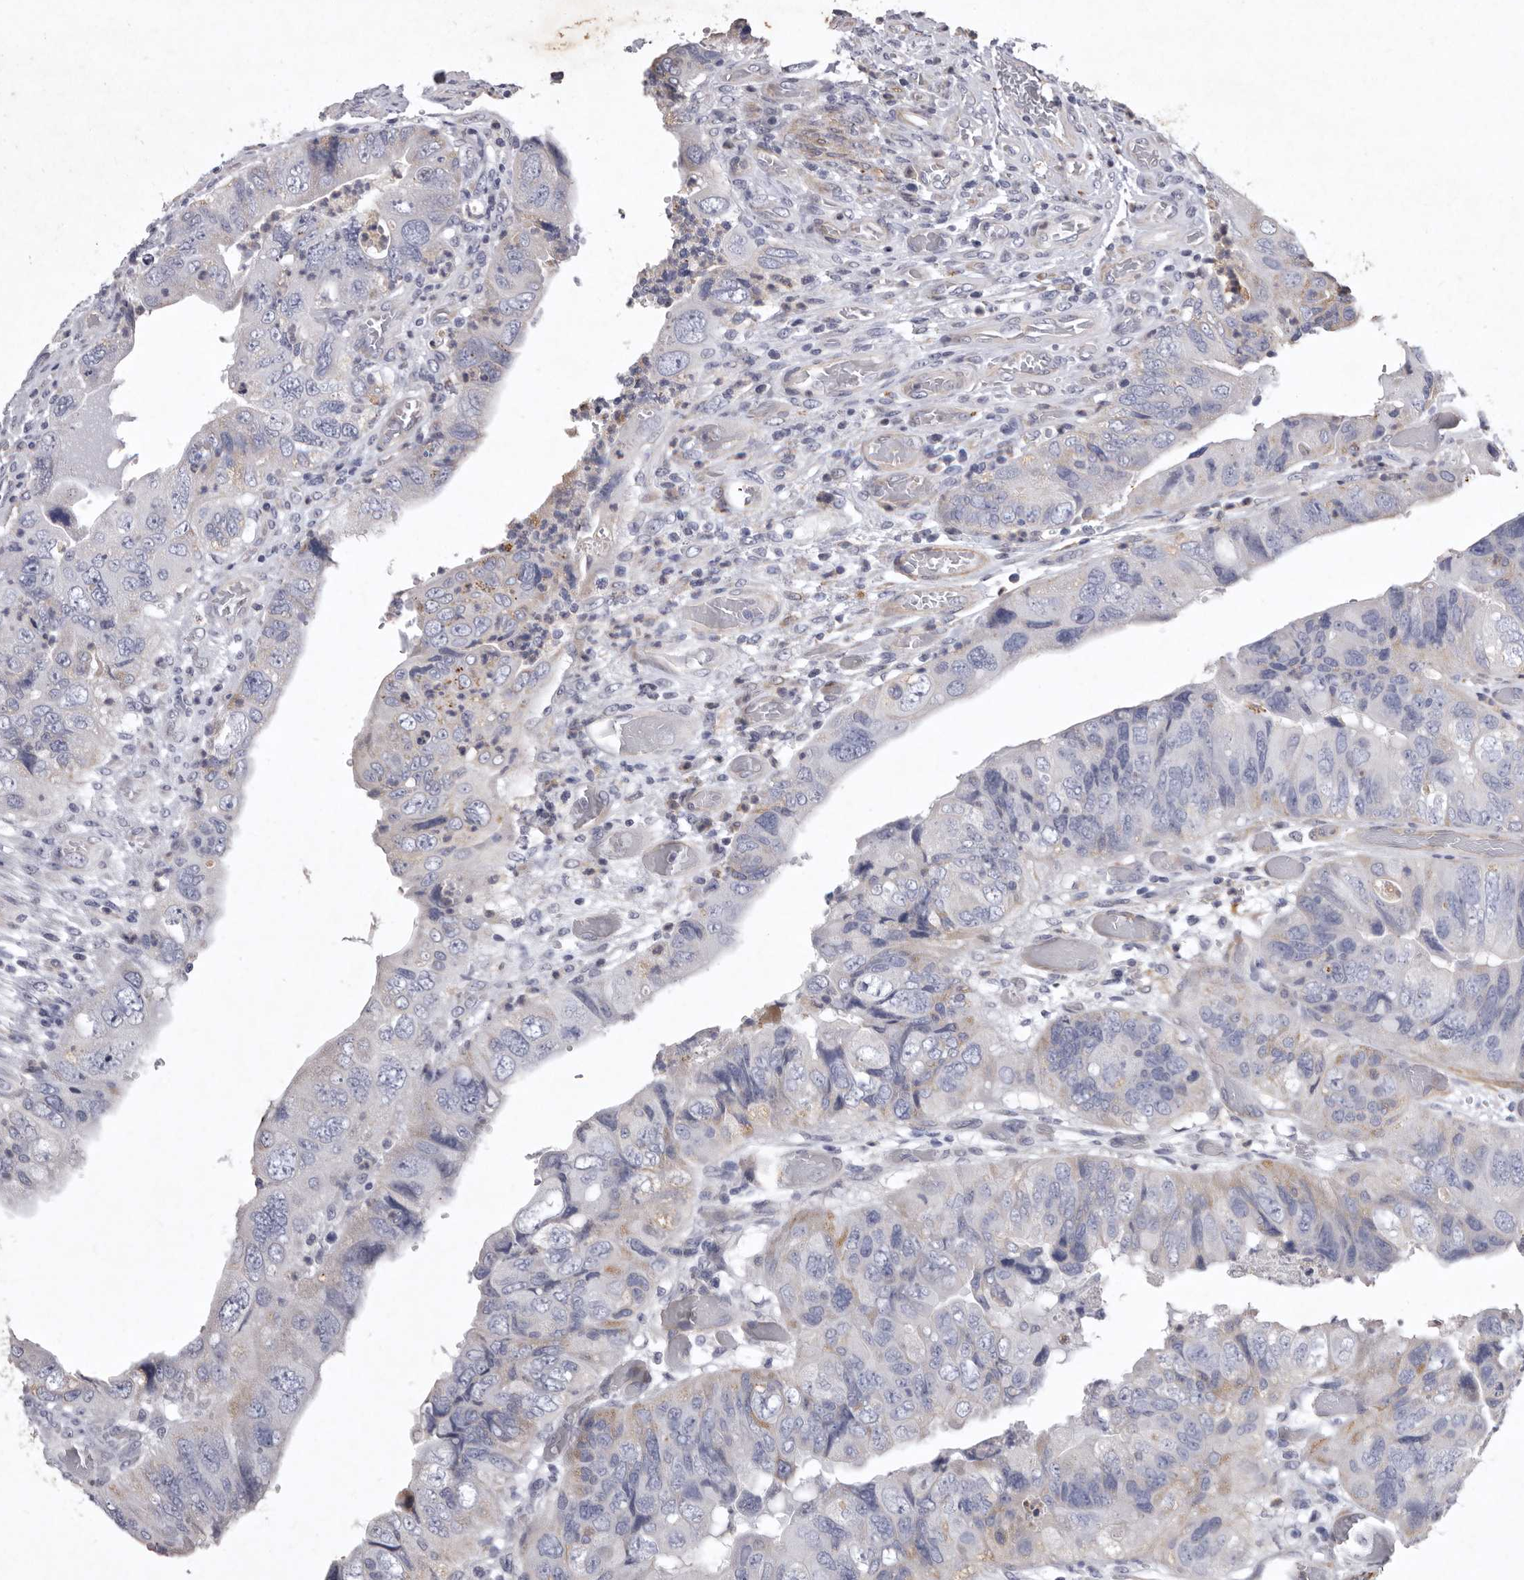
{"staining": {"intensity": "weak", "quantity": "<25%", "location": "cytoplasmic/membranous"}, "tissue": "colorectal cancer", "cell_type": "Tumor cells", "image_type": "cancer", "snomed": [{"axis": "morphology", "description": "Adenocarcinoma, NOS"}, {"axis": "topography", "description": "Rectum"}], "caption": "High magnification brightfield microscopy of colorectal adenocarcinoma stained with DAB (brown) and counterstained with hematoxylin (blue): tumor cells show no significant expression.", "gene": "NKAIN4", "patient": {"sex": "male", "age": 63}}